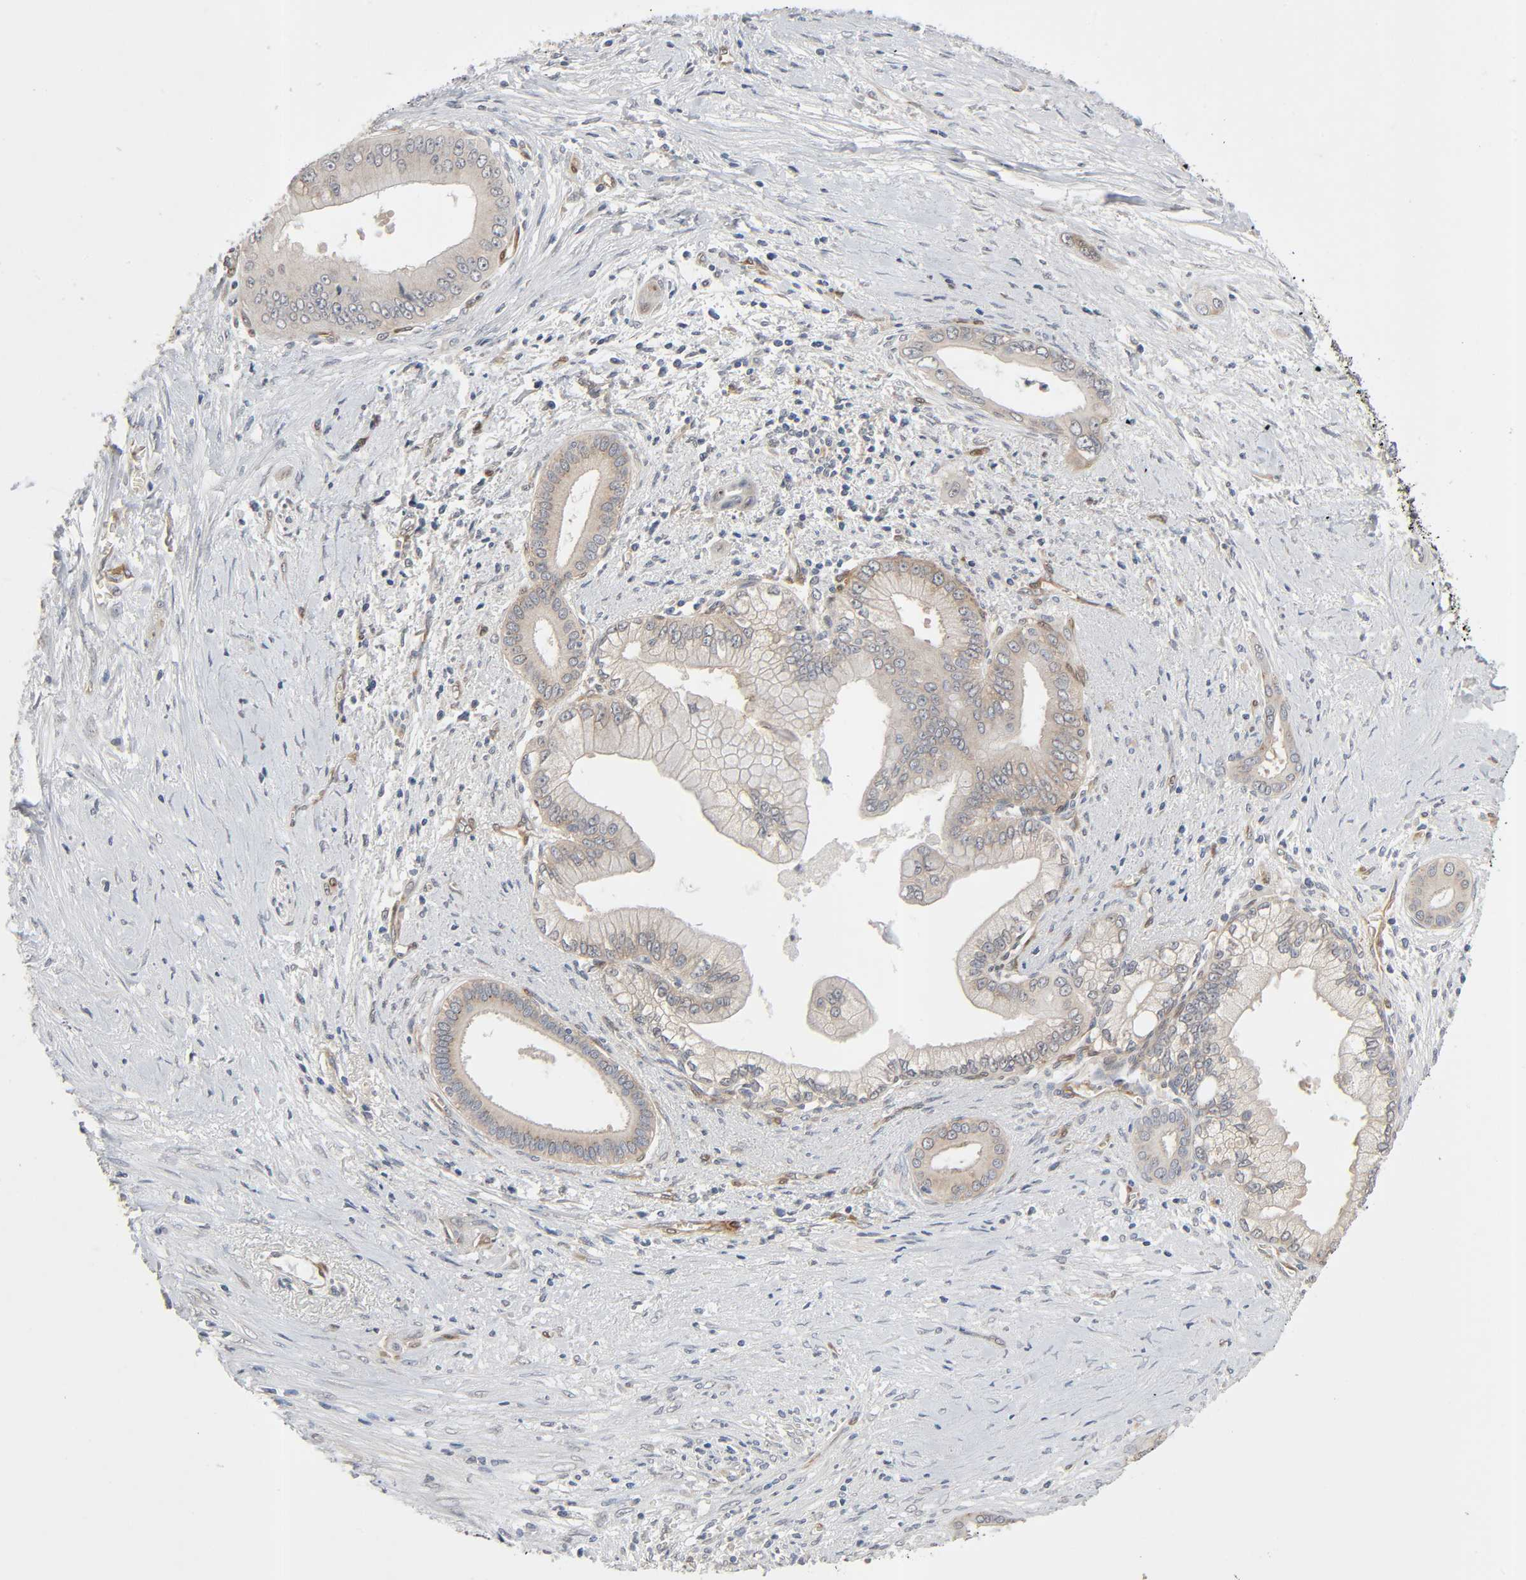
{"staining": {"intensity": "weak", "quantity": ">75%", "location": "cytoplasmic/membranous"}, "tissue": "pancreatic cancer", "cell_type": "Tumor cells", "image_type": "cancer", "snomed": [{"axis": "morphology", "description": "Adenocarcinoma, NOS"}, {"axis": "topography", "description": "Pancreas"}], "caption": "Protein staining displays weak cytoplasmic/membranous expression in about >75% of tumor cells in pancreatic cancer.", "gene": "PTK2", "patient": {"sex": "male", "age": 59}}